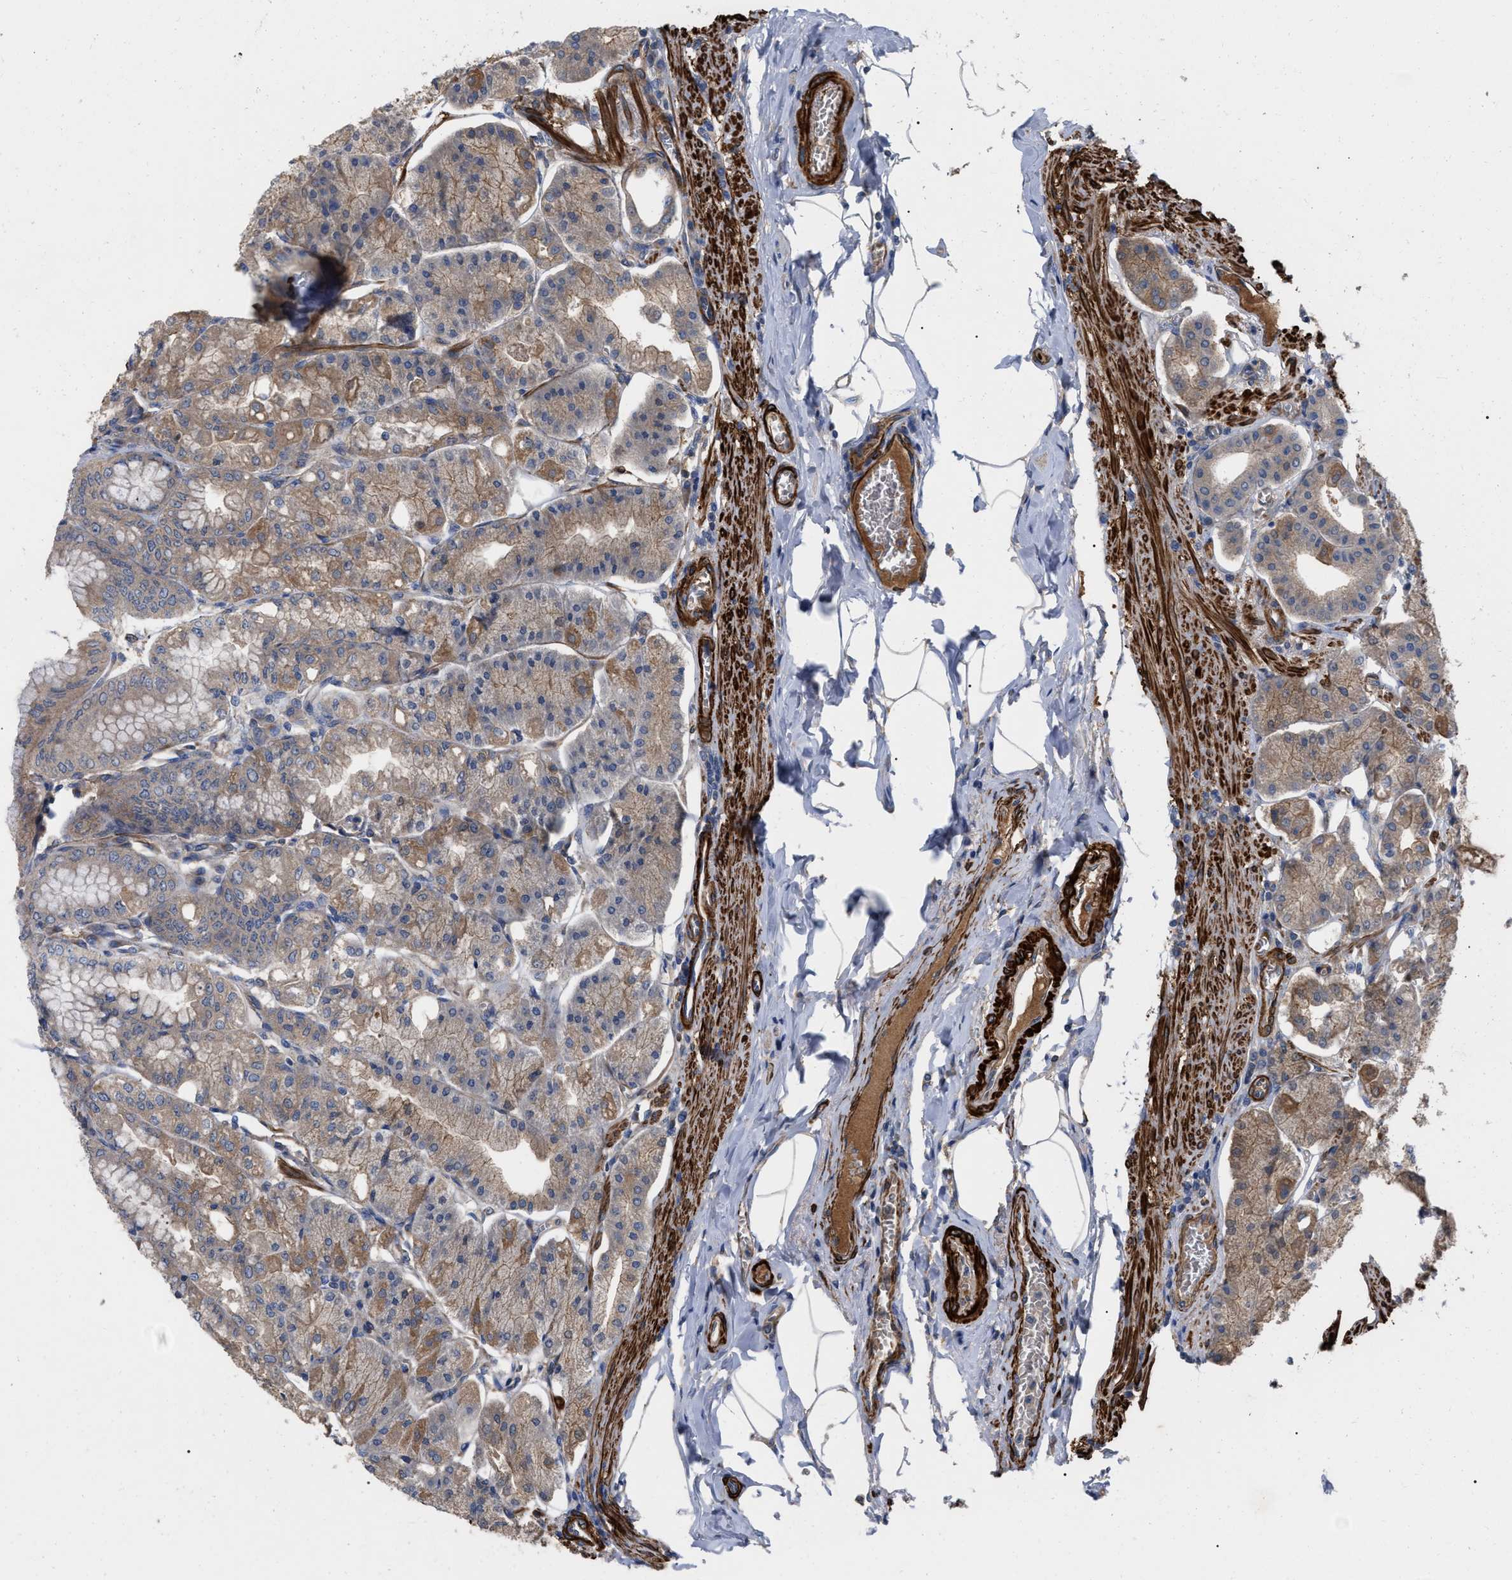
{"staining": {"intensity": "moderate", "quantity": ">75%", "location": "cytoplasmic/membranous"}, "tissue": "stomach", "cell_type": "Glandular cells", "image_type": "normal", "snomed": [{"axis": "morphology", "description": "Normal tissue, NOS"}, {"axis": "topography", "description": "Stomach, lower"}], "caption": "Stomach stained with a brown dye demonstrates moderate cytoplasmic/membranous positive expression in about >75% of glandular cells.", "gene": "RABEP1", "patient": {"sex": "male", "age": 71}}